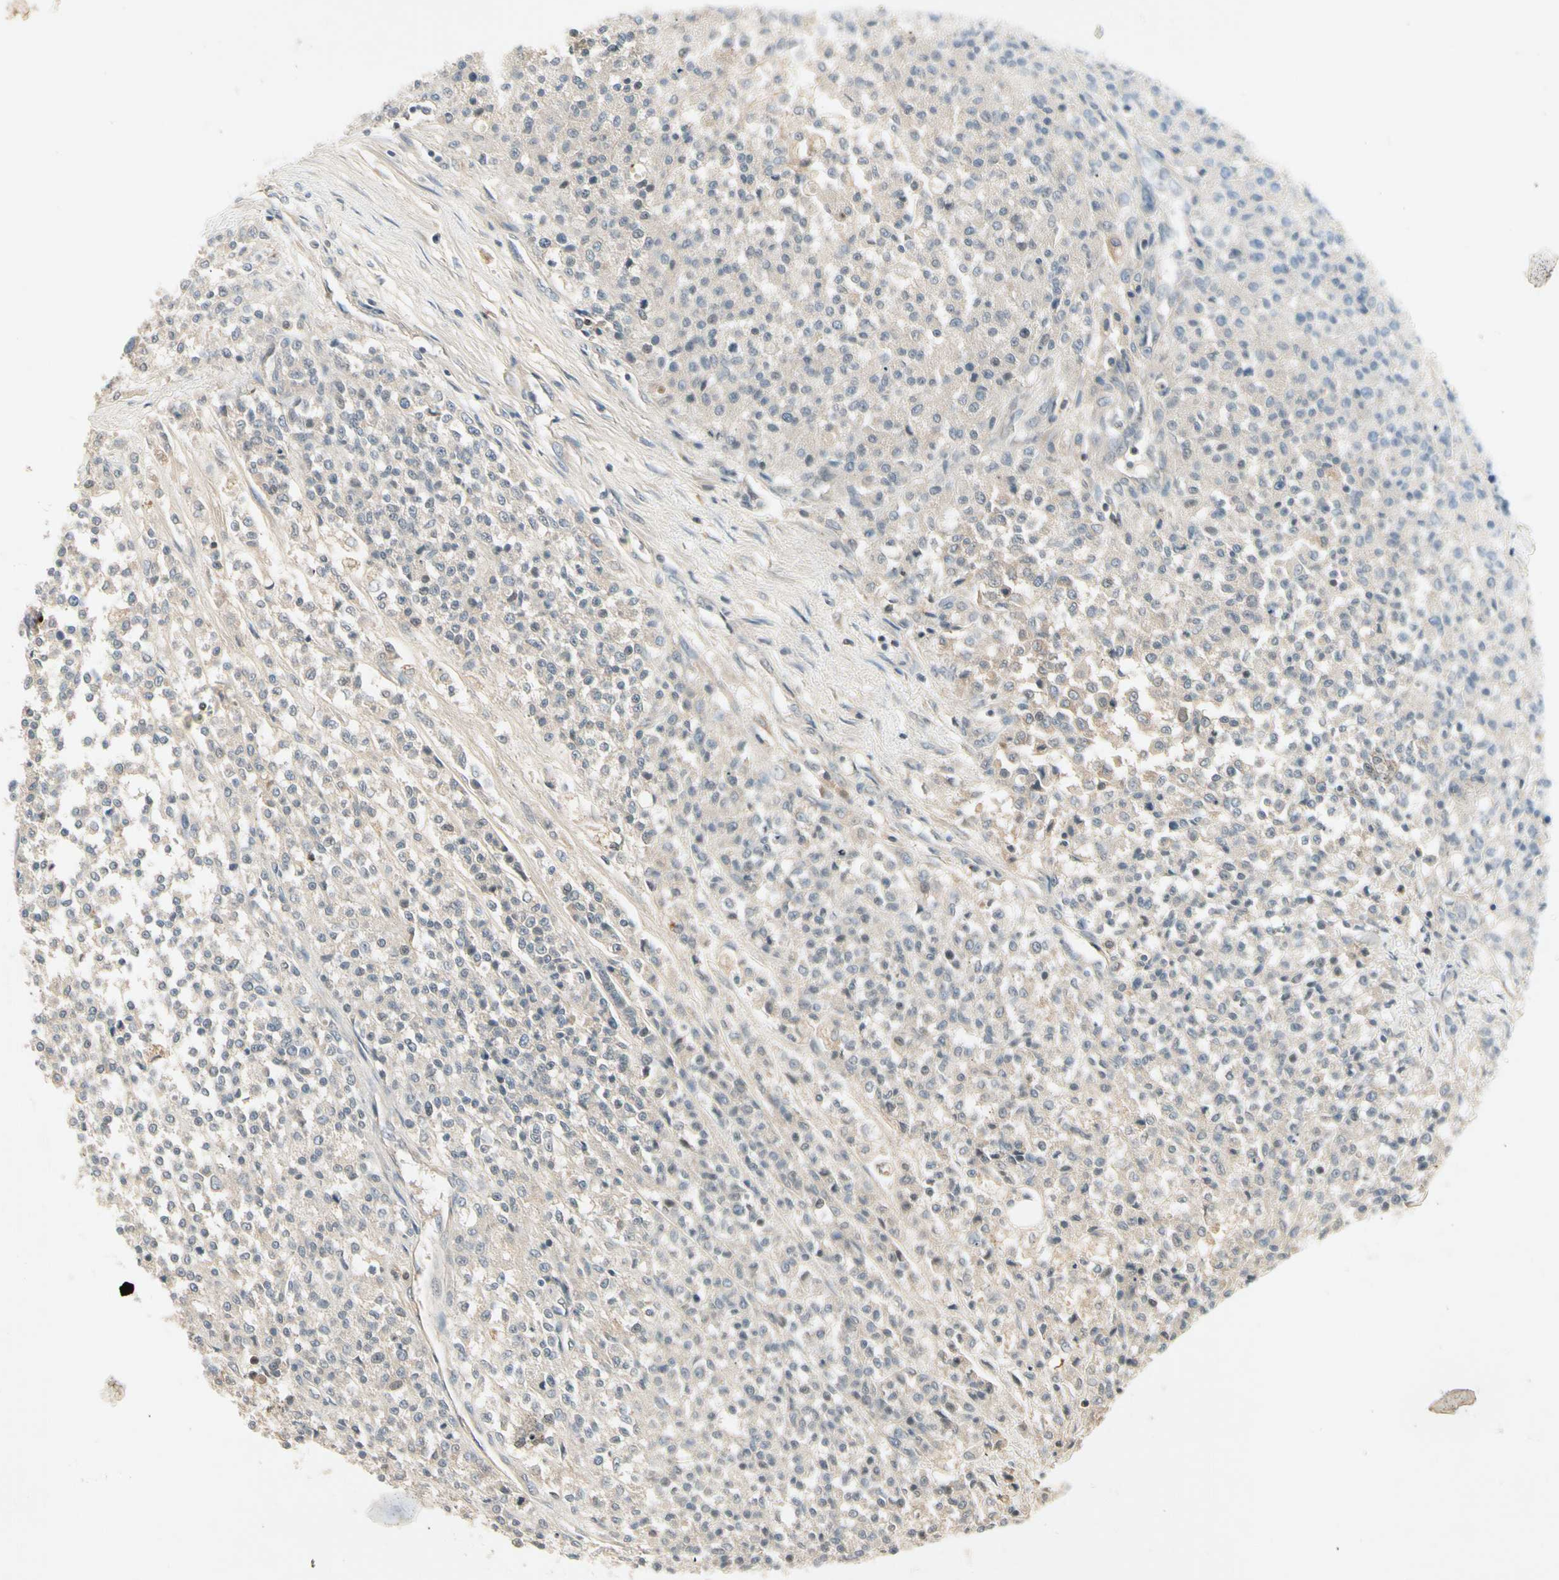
{"staining": {"intensity": "weak", "quantity": "<25%", "location": "cytoplasmic/membranous"}, "tissue": "testis cancer", "cell_type": "Tumor cells", "image_type": "cancer", "snomed": [{"axis": "morphology", "description": "Seminoma, NOS"}, {"axis": "topography", "description": "Testis"}], "caption": "The photomicrograph demonstrates no significant staining in tumor cells of testis seminoma. Nuclei are stained in blue.", "gene": "CCL4", "patient": {"sex": "male", "age": 59}}